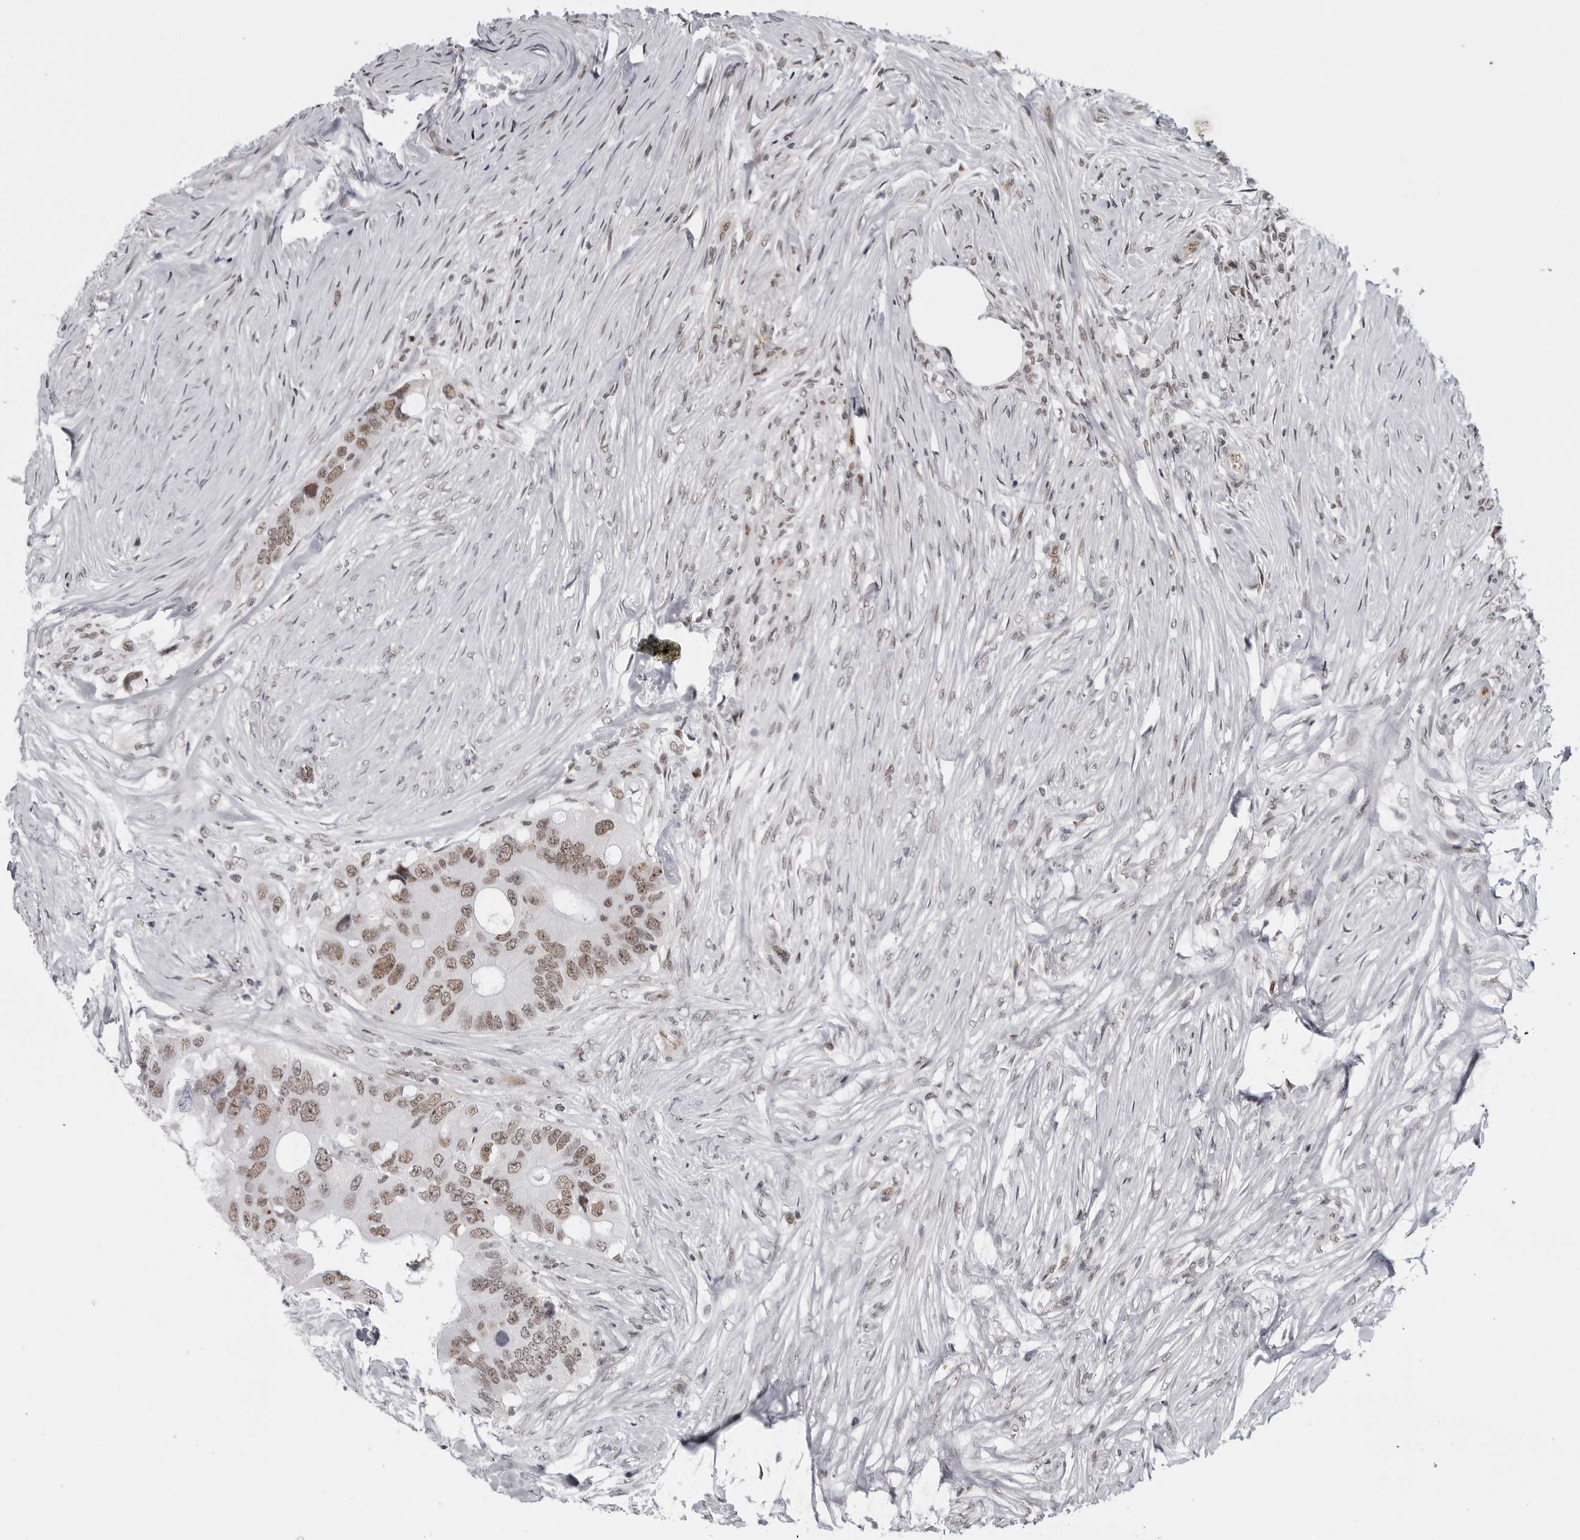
{"staining": {"intensity": "moderate", "quantity": ">75%", "location": "nuclear"}, "tissue": "colorectal cancer", "cell_type": "Tumor cells", "image_type": "cancer", "snomed": [{"axis": "morphology", "description": "Adenocarcinoma, NOS"}, {"axis": "topography", "description": "Colon"}], "caption": "Colorectal cancer (adenocarcinoma) stained with immunohistochemistry (IHC) shows moderate nuclear positivity in approximately >75% of tumor cells.", "gene": "RNF26", "patient": {"sex": "male", "age": 71}}